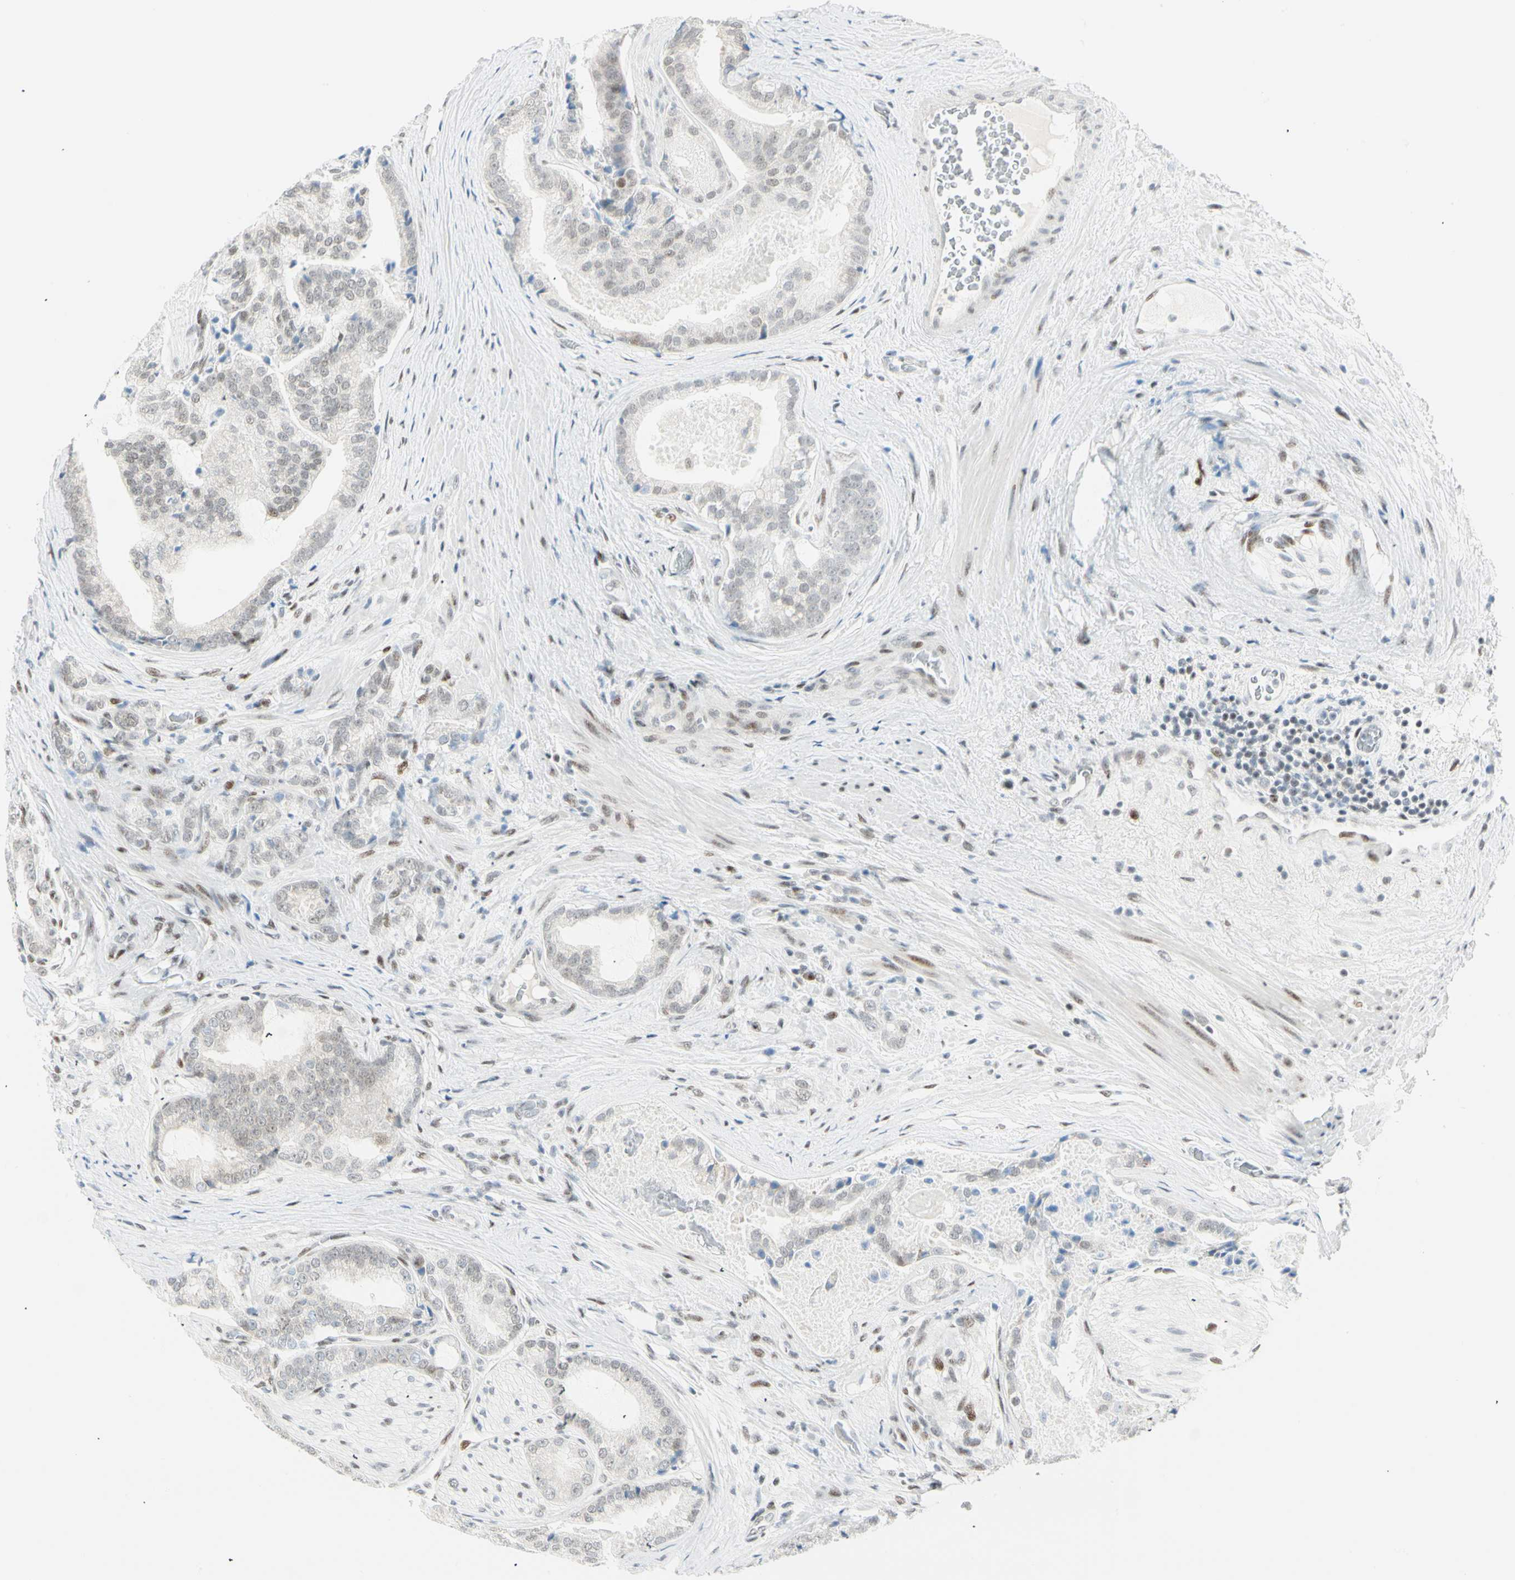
{"staining": {"intensity": "negative", "quantity": "none", "location": "none"}, "tissue": "prostate cancer", "cell_type": "Tumor cells", "image_type": "cancer", "snomed": [{"axis": "morphology", "description": "Adenocarcinoma, Low grade"}, {"axis": "topography", "description": "Prostate"}], "caption": "This is an immunohistochemistry (IHC) micrograph of human low-grade adenocarcinoma (prostate). There is no staining in tumor cells.", "gene": "PKNOX1", "patient": {"sex": "male", "age": 58}}